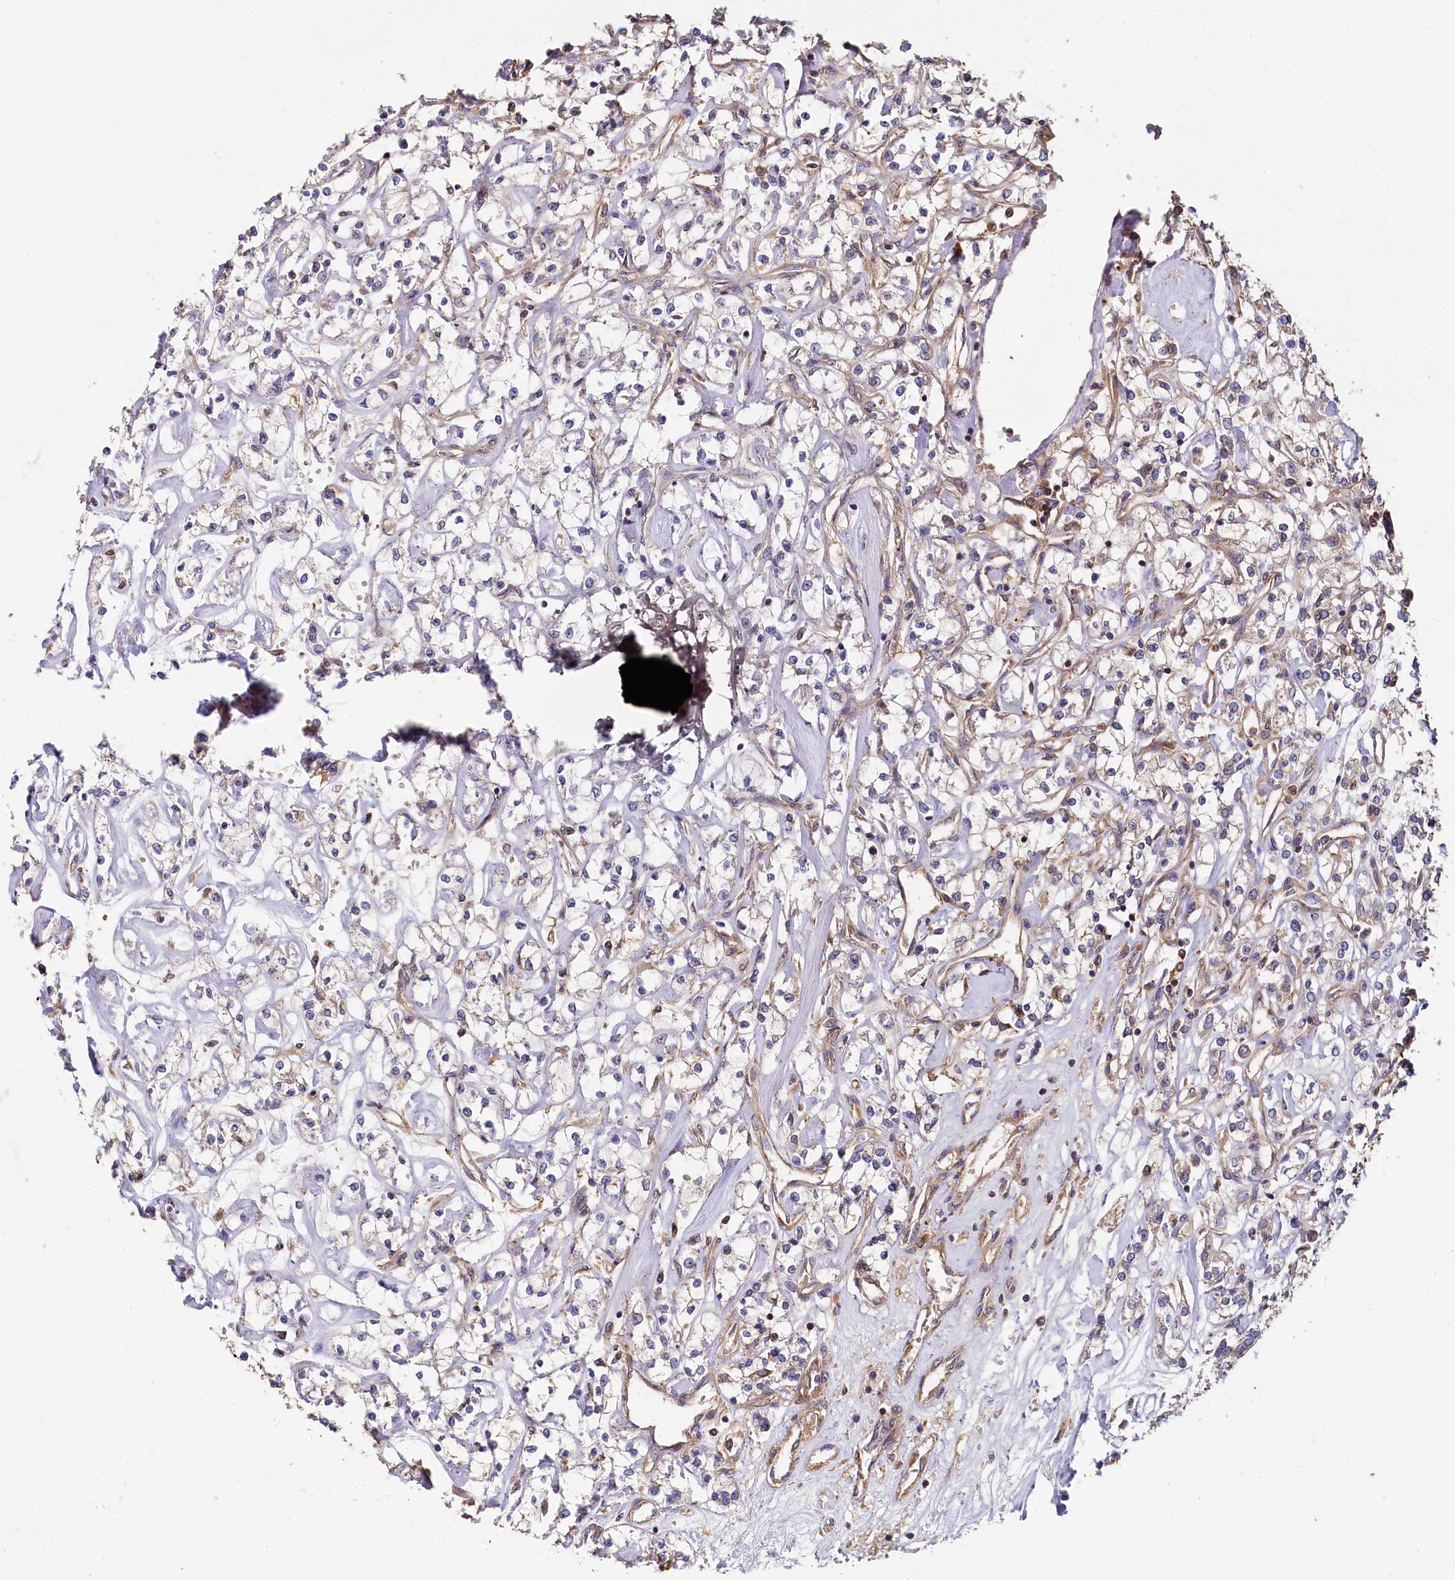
{"staining": {"intensity": "negative", "quantity": "none", "location": "none"}, "tissue": "renal cancer", "cell_type": "Tumor cells", "image_type": "cancer", "snomed": [{"axis": "morphology", "description": "Adenocarcinoma, NOS"}, {"axis": "topography", "description": "Kidney"}], "caption": "Human renal cancer stained for a protein using immunohistochemistry (IHC) reveals no staining in tumor cells.", "gene": "PPIP5K1", "patient": {"sex": "female", "age": 59}}